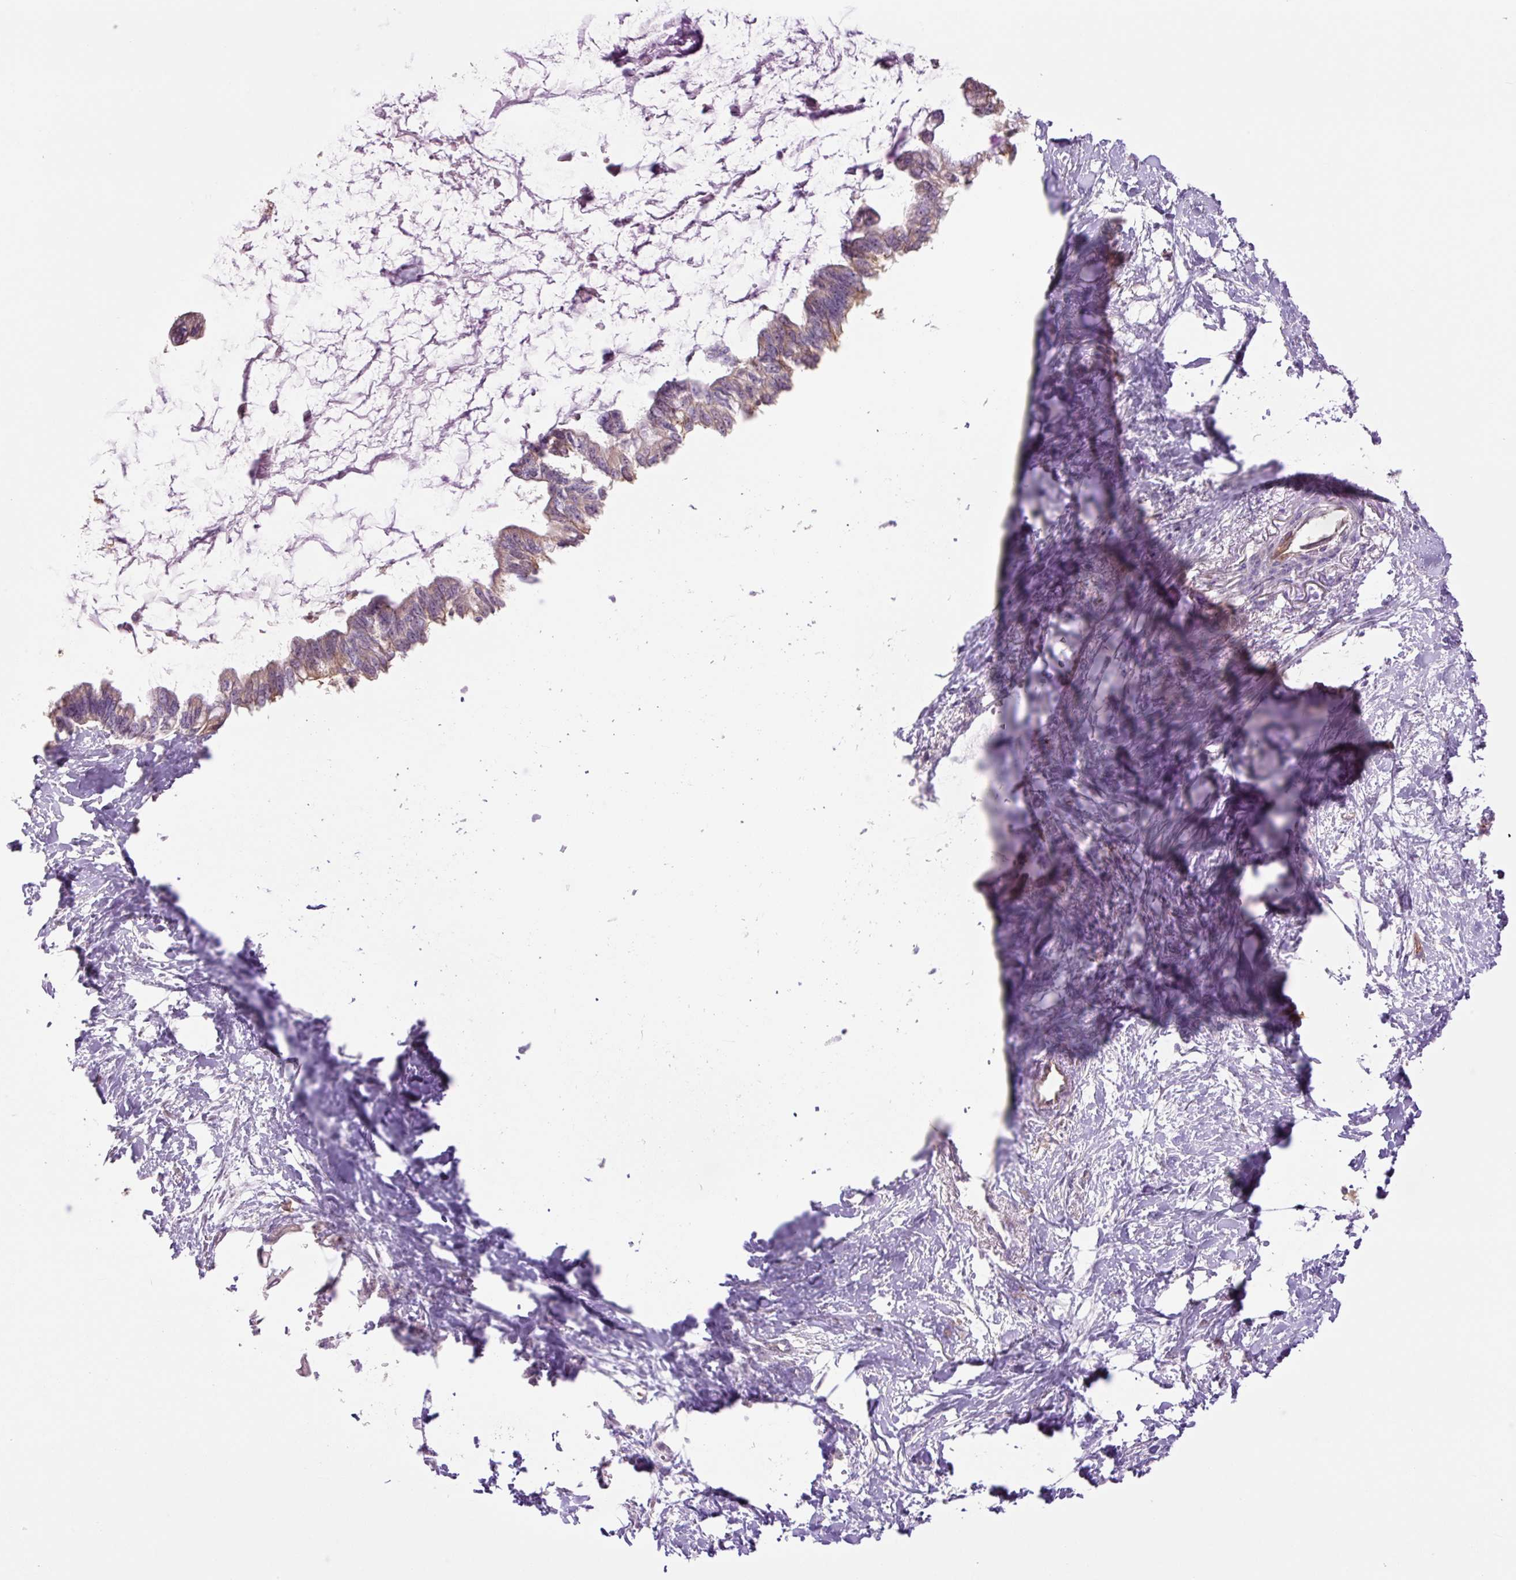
{"staining": {"intensity": "moderate", "quantity": "<25%", "location": "cytoplasmic/membranous"}, "tissue": "pancreatic cancer", "cell_type": "Tumor cells", "image_type": "cancer", "snomed": [{"axis": "morphology", "description": "Adenocarcinoma, NOS"}, {"axis": "topography", "description": "Pancreas"}], "caption": "Pancreatic cancer stained with a brown dye displays moderate cytoplasmic/membranous positive positivity in approximately <25% of tumor cells.", "gene": "SLC1A4", "patient": {"sex": "male", "age": 61}}